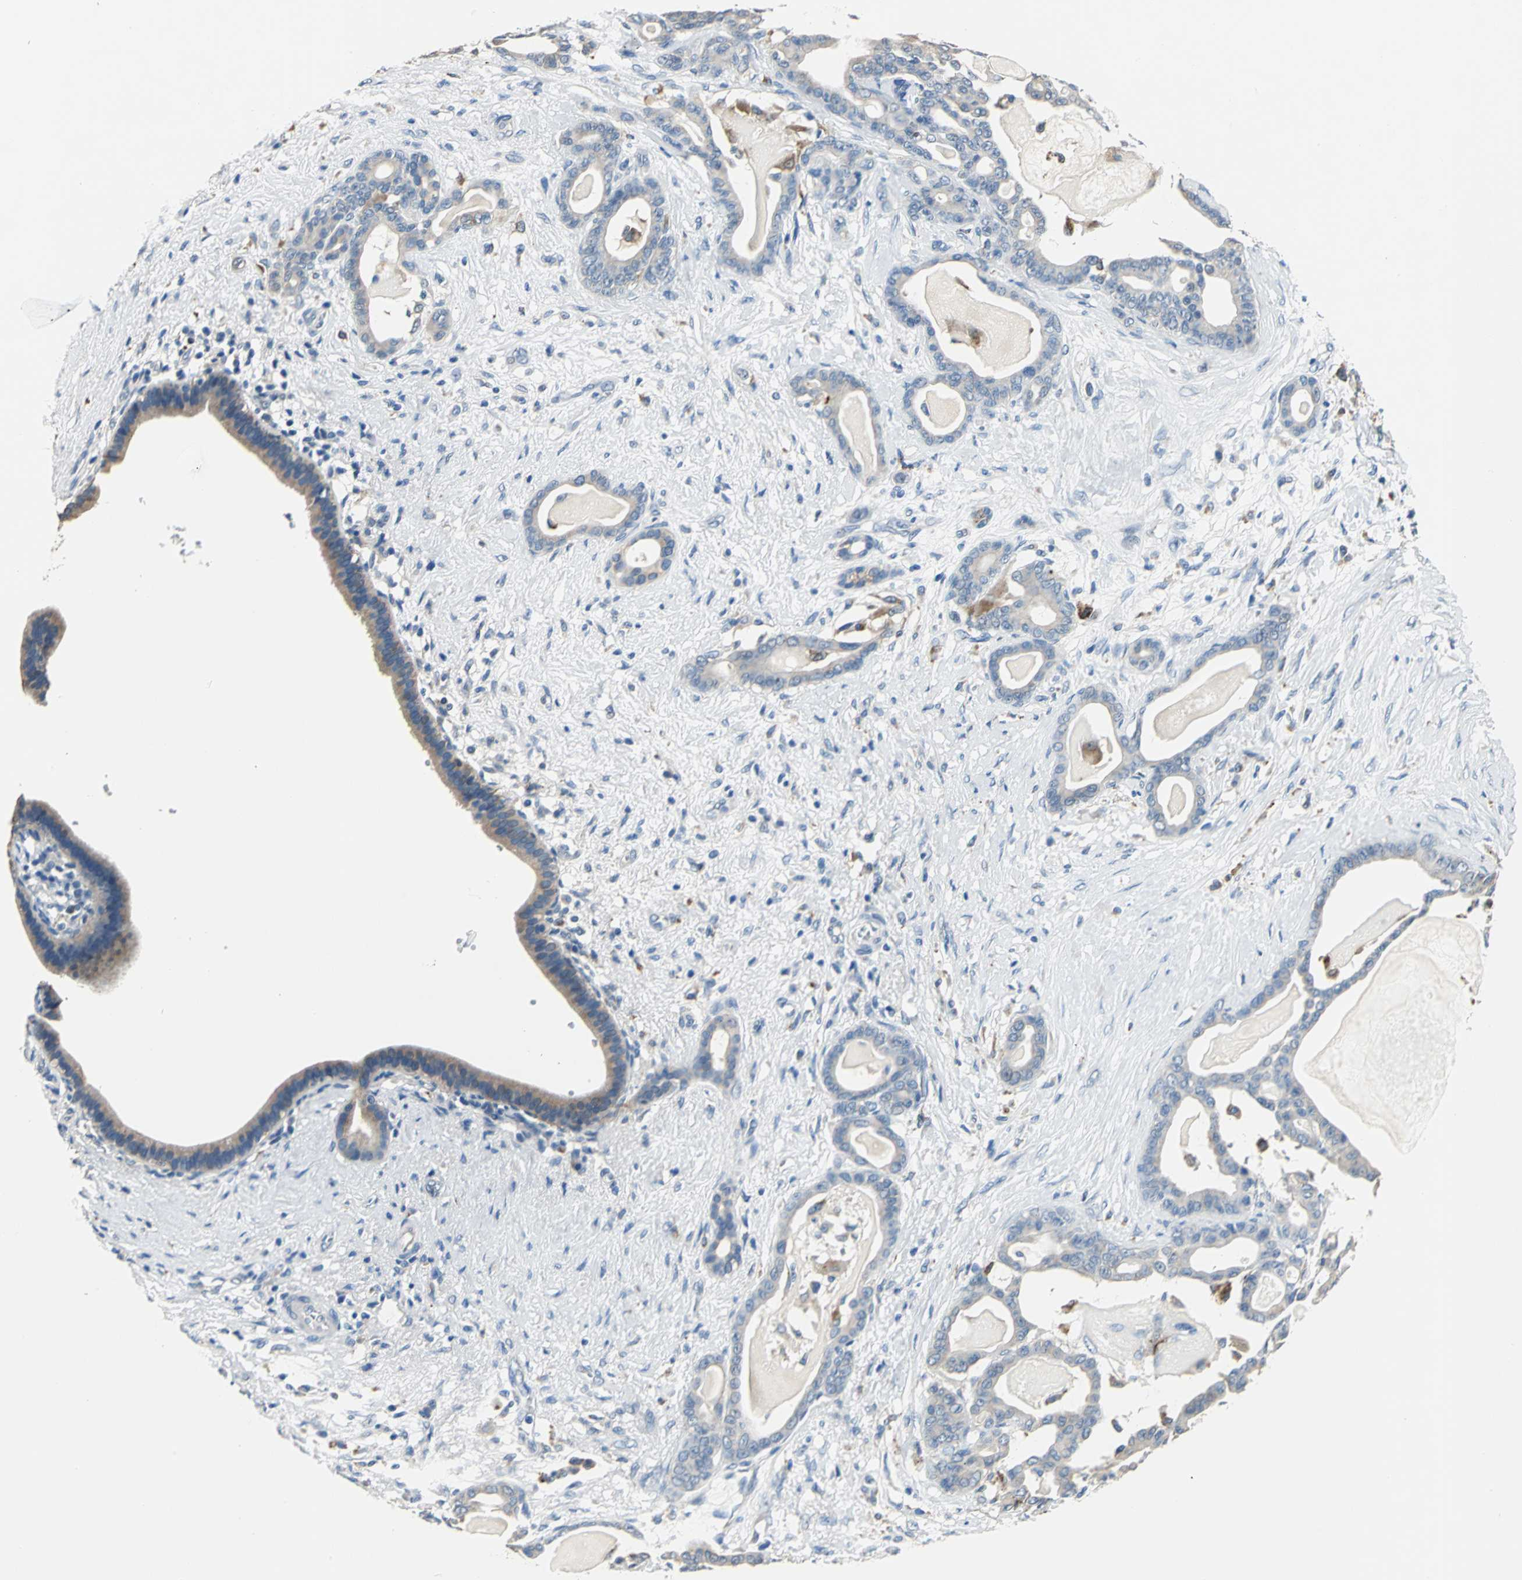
{"staining": {"intensity": "weak", "quantity": ">75%", "location": "cytoplasmic/membranous"}, "tissue": "pancreatic cancer", "cell_type": "Tumor cells", "image_type": "cancer", "snomed": [{"axis": "morphology", "description": "Adenocarcinoma, NOS"}, {"axis": "topography", "description": "Pancreas"}], "caption": "Protein expression analysis of pancreatic cancer (adenocarcinoma) shows weak cytoplasmic/membranous positivity in about >75% of tumor cells.", "gene": "RASD2", "patient": {"sex": "male", "age": 63}}